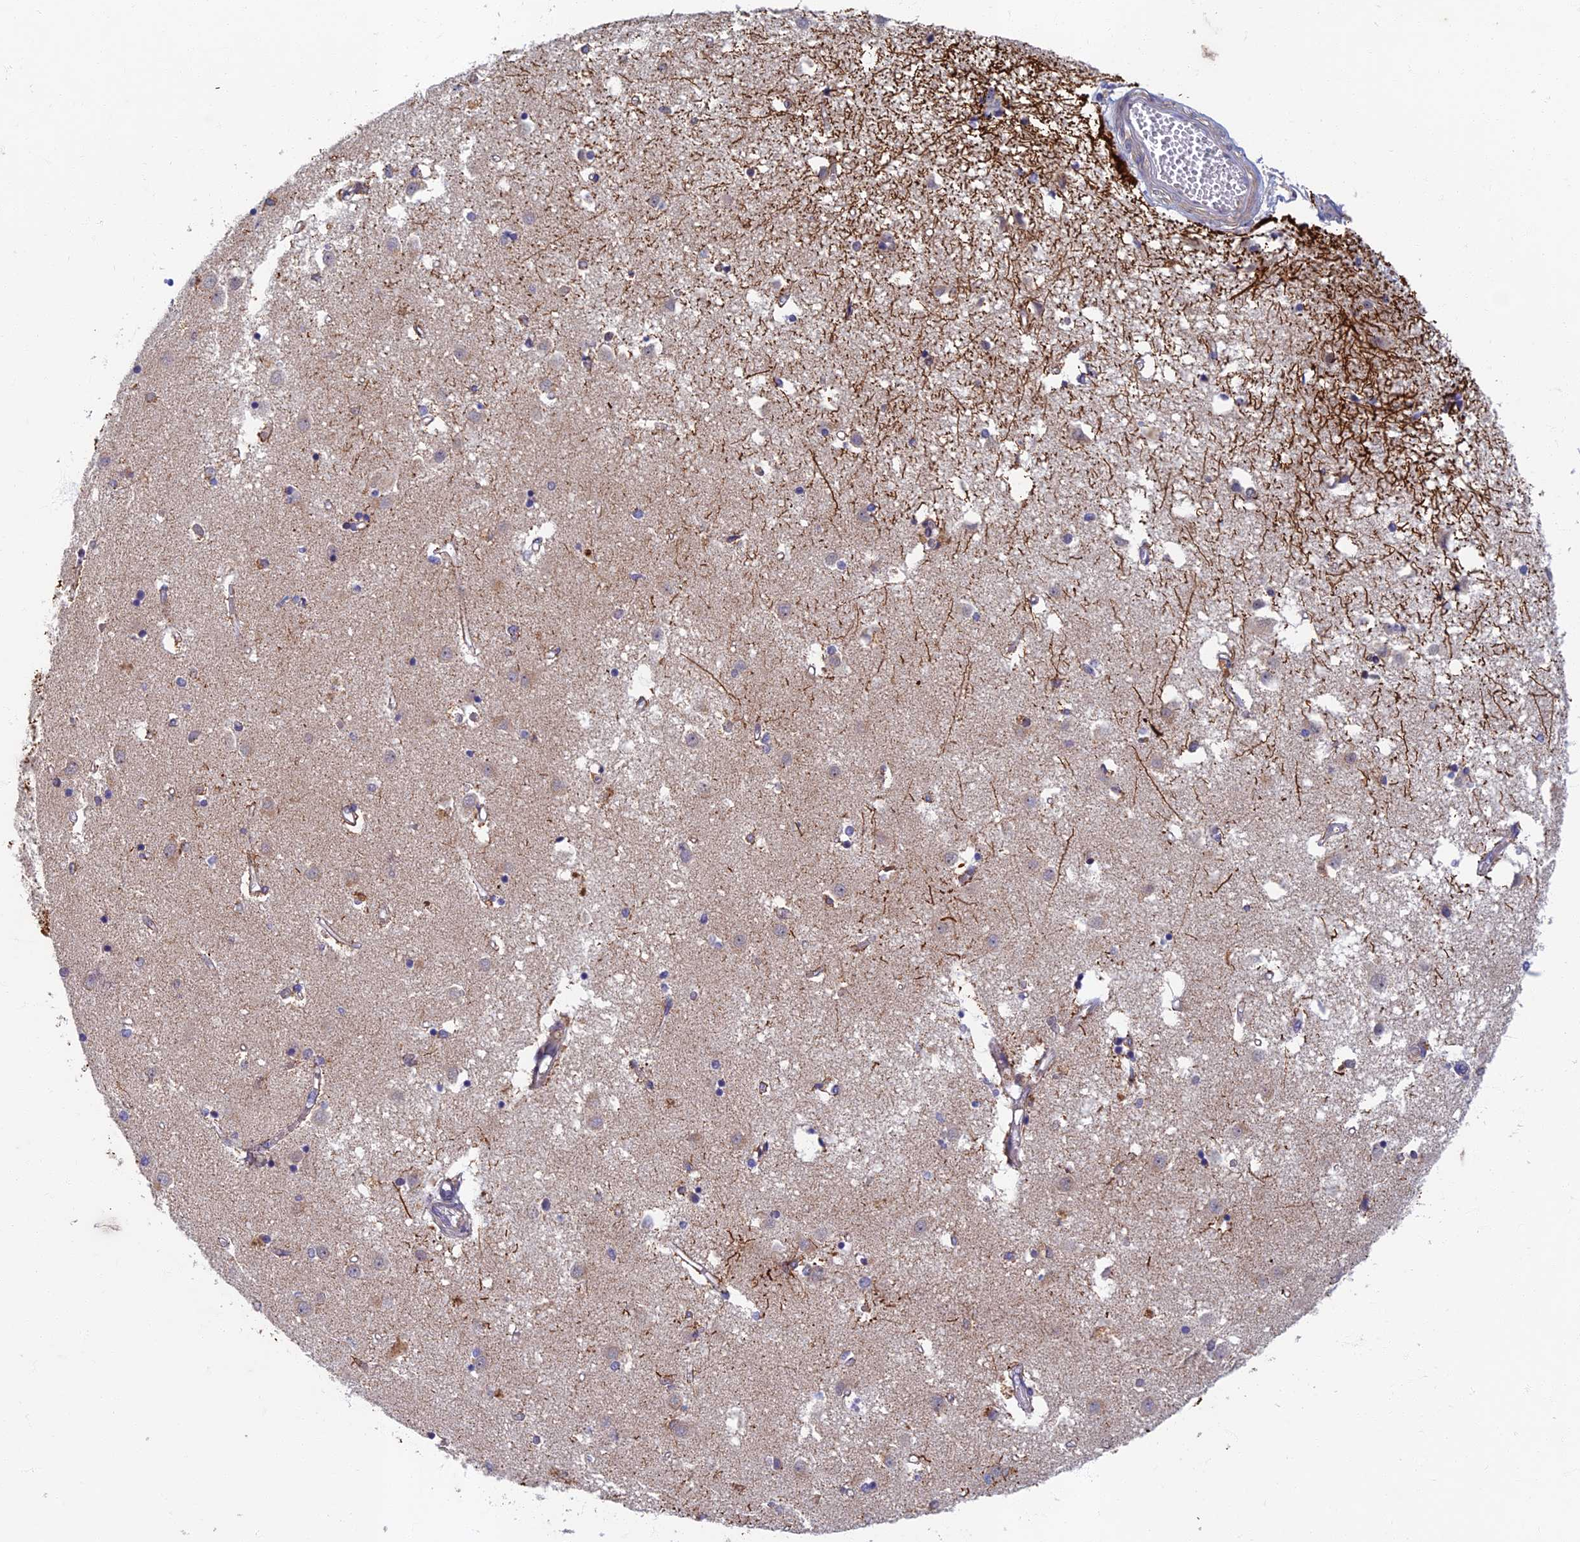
{"staining": {"intensity": "moderate", "quantity": "<25%", "location": "cytoplasmic/membranous"}, "tissue": "caudate", "cell_type": "Glial cells", "image_type": "normal", "snomed": [{"axis": "morphology", "description": "Normal tissue, NOS"}, {"axis": "topography", "description": "Lateral ventricle wall"}], "caption": "Caudate stained for a protein (brown) shows moderate cytoplasmic/membranous positive expression in about <25% of glial cells.", "gene": "SOGA1", "patient": {"sex": "male", "age": 45}}